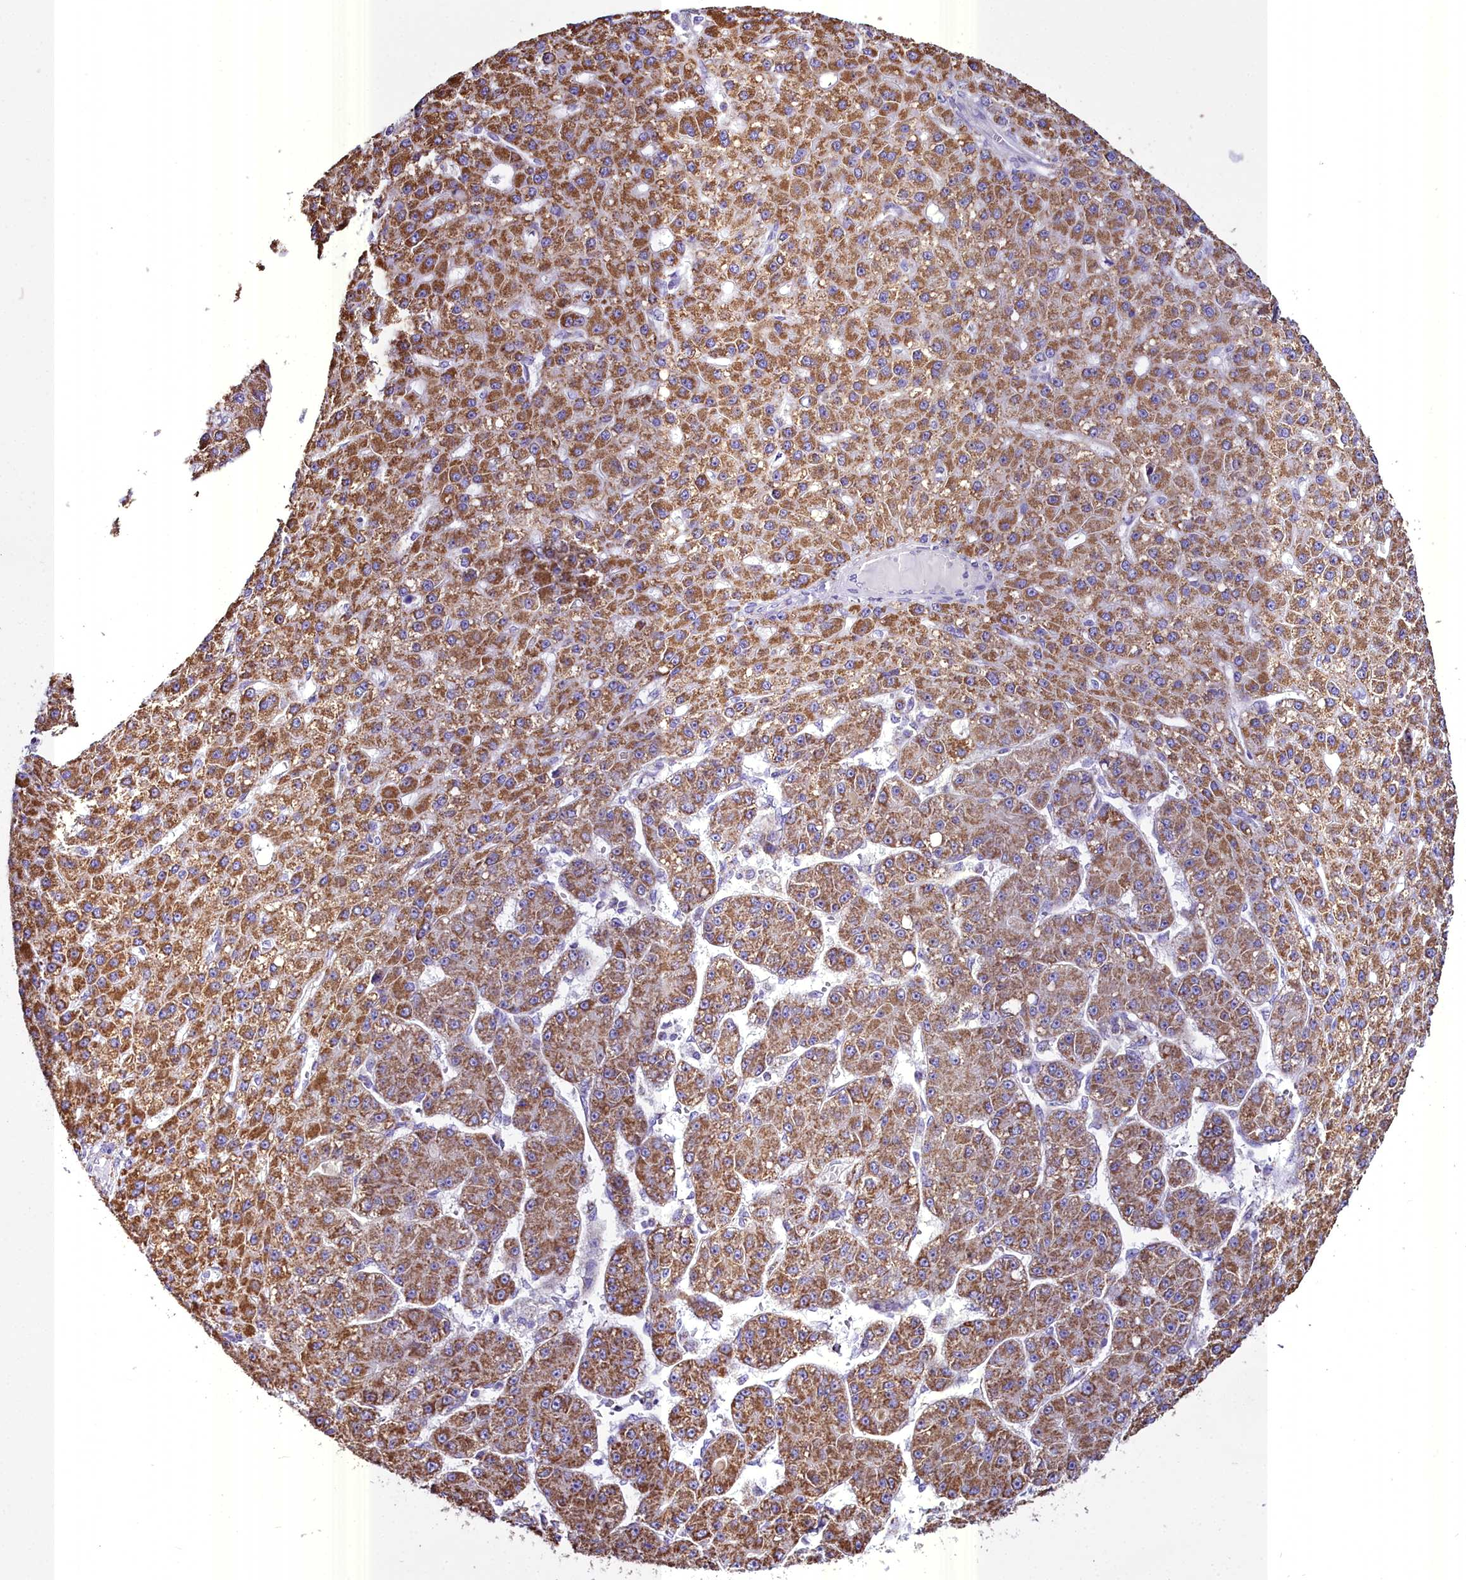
{"staining": {"intensity": "moderate", "quantity": ">75%", "location": "cytoplasmic/membranous"}, "tissue": "liver cancer", "cell_type": "Tumor cells", "image_type": "cancer", "snomed": [{"axis": "morphology", "description": "Carcinoma, Hepatocellular, NOS"}, {"axis": "topography", "description": "Liver"}], "caption": "A brown stain labels moderate cytoplasmic/membranous positivity of a protein in human liver cancer tumor cells. The staining was performed using DAB (3,3'-diaminobenzidine), with brown indicating positive protein expression. Nuclei are stained blue with hematoxylin.", "gene": "WDFY3", "patient": {"sex": "male", "age": 67}}